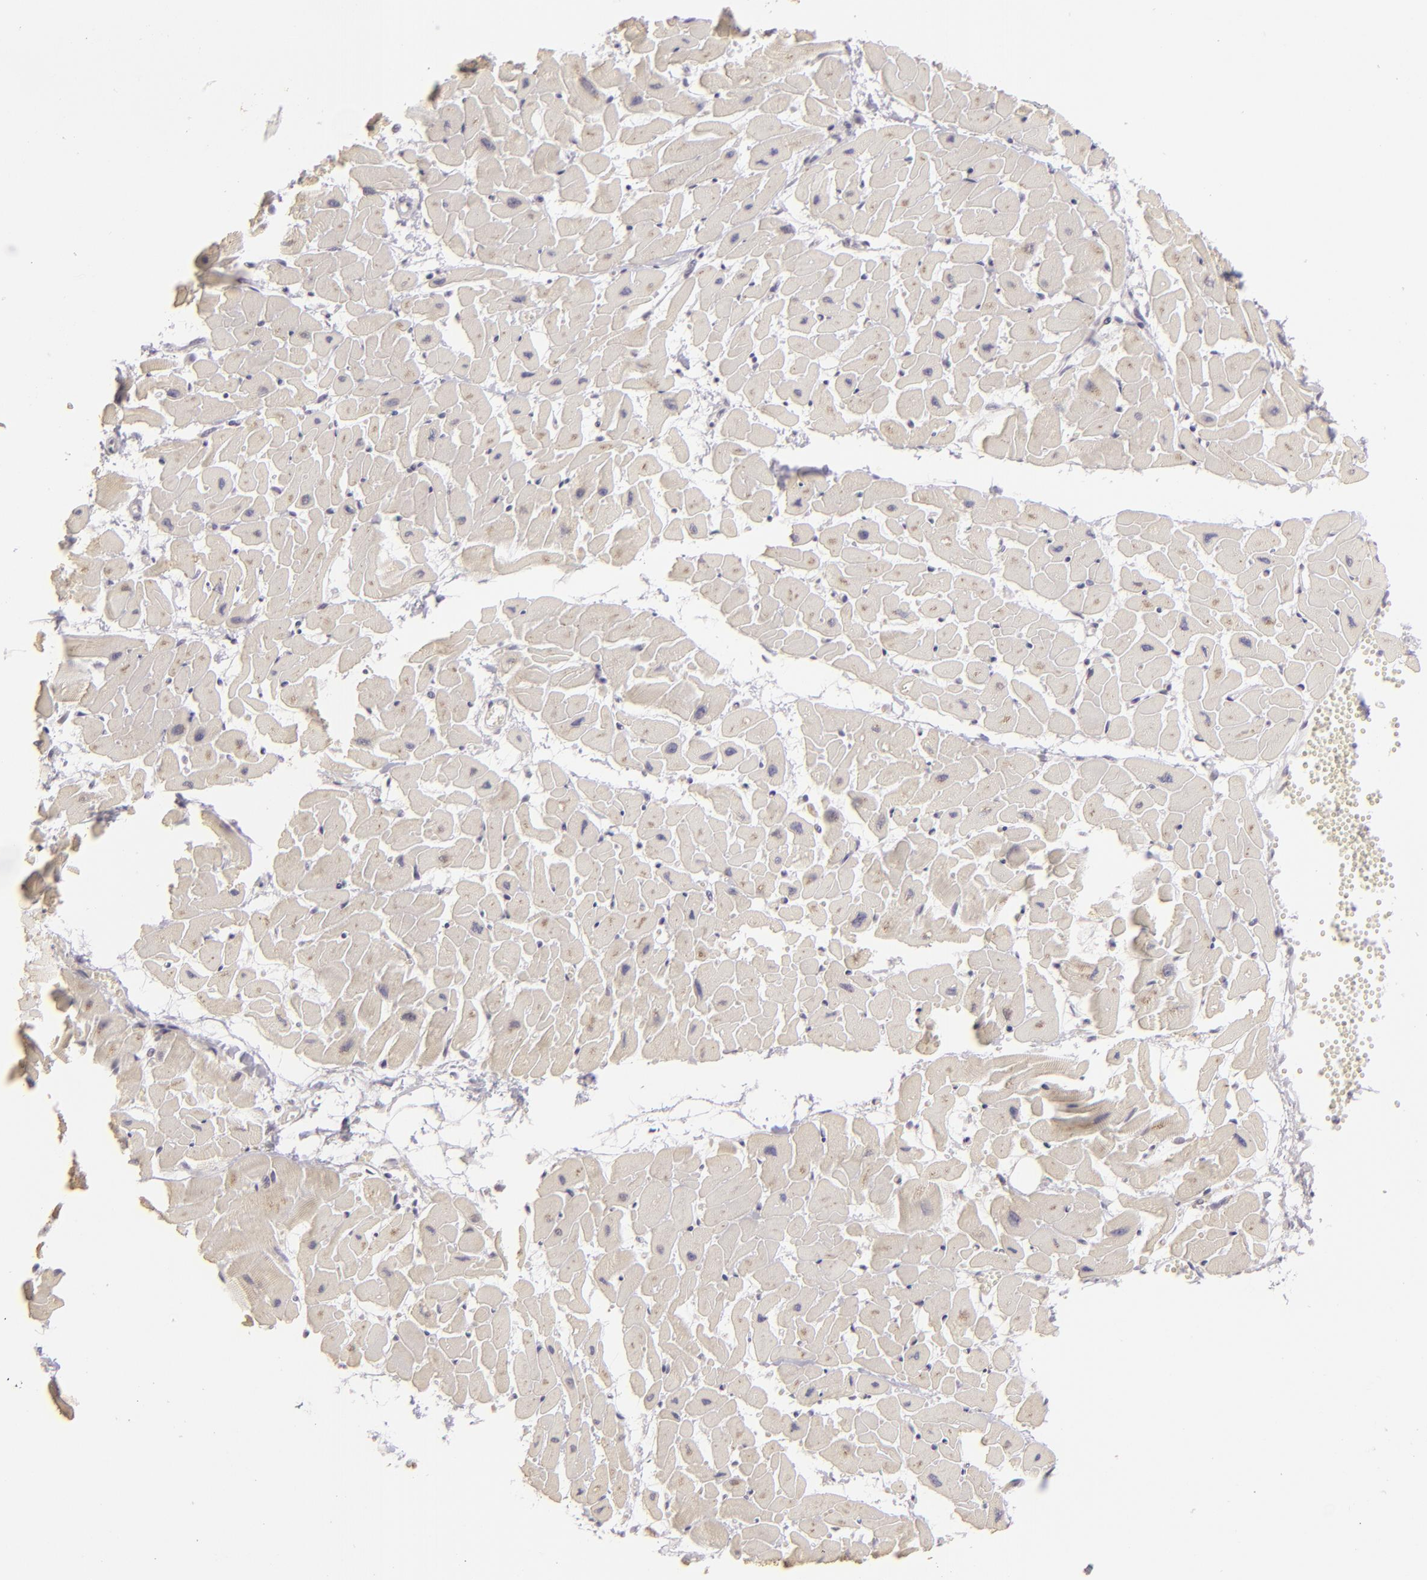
{"staining": {"intensity": "negative", "quantity": "none", "location": "none"}, "tissue": "heart muscle", "cell_type": "Cardiomyocytes", "image_type": "normal", "snomed": [{"axis": "morphology", "description": "Normal tissue, NOS"}, {"axis": "topography", "description": "Heart"}], "caption": "IHC photomicrograph of unremarkable heart muscle stained for a protein (brown), which demonstrates no positivity in cardiomyocytes.", "gene": "SIX1", "patient": {"sex": "female", "age": 19}}